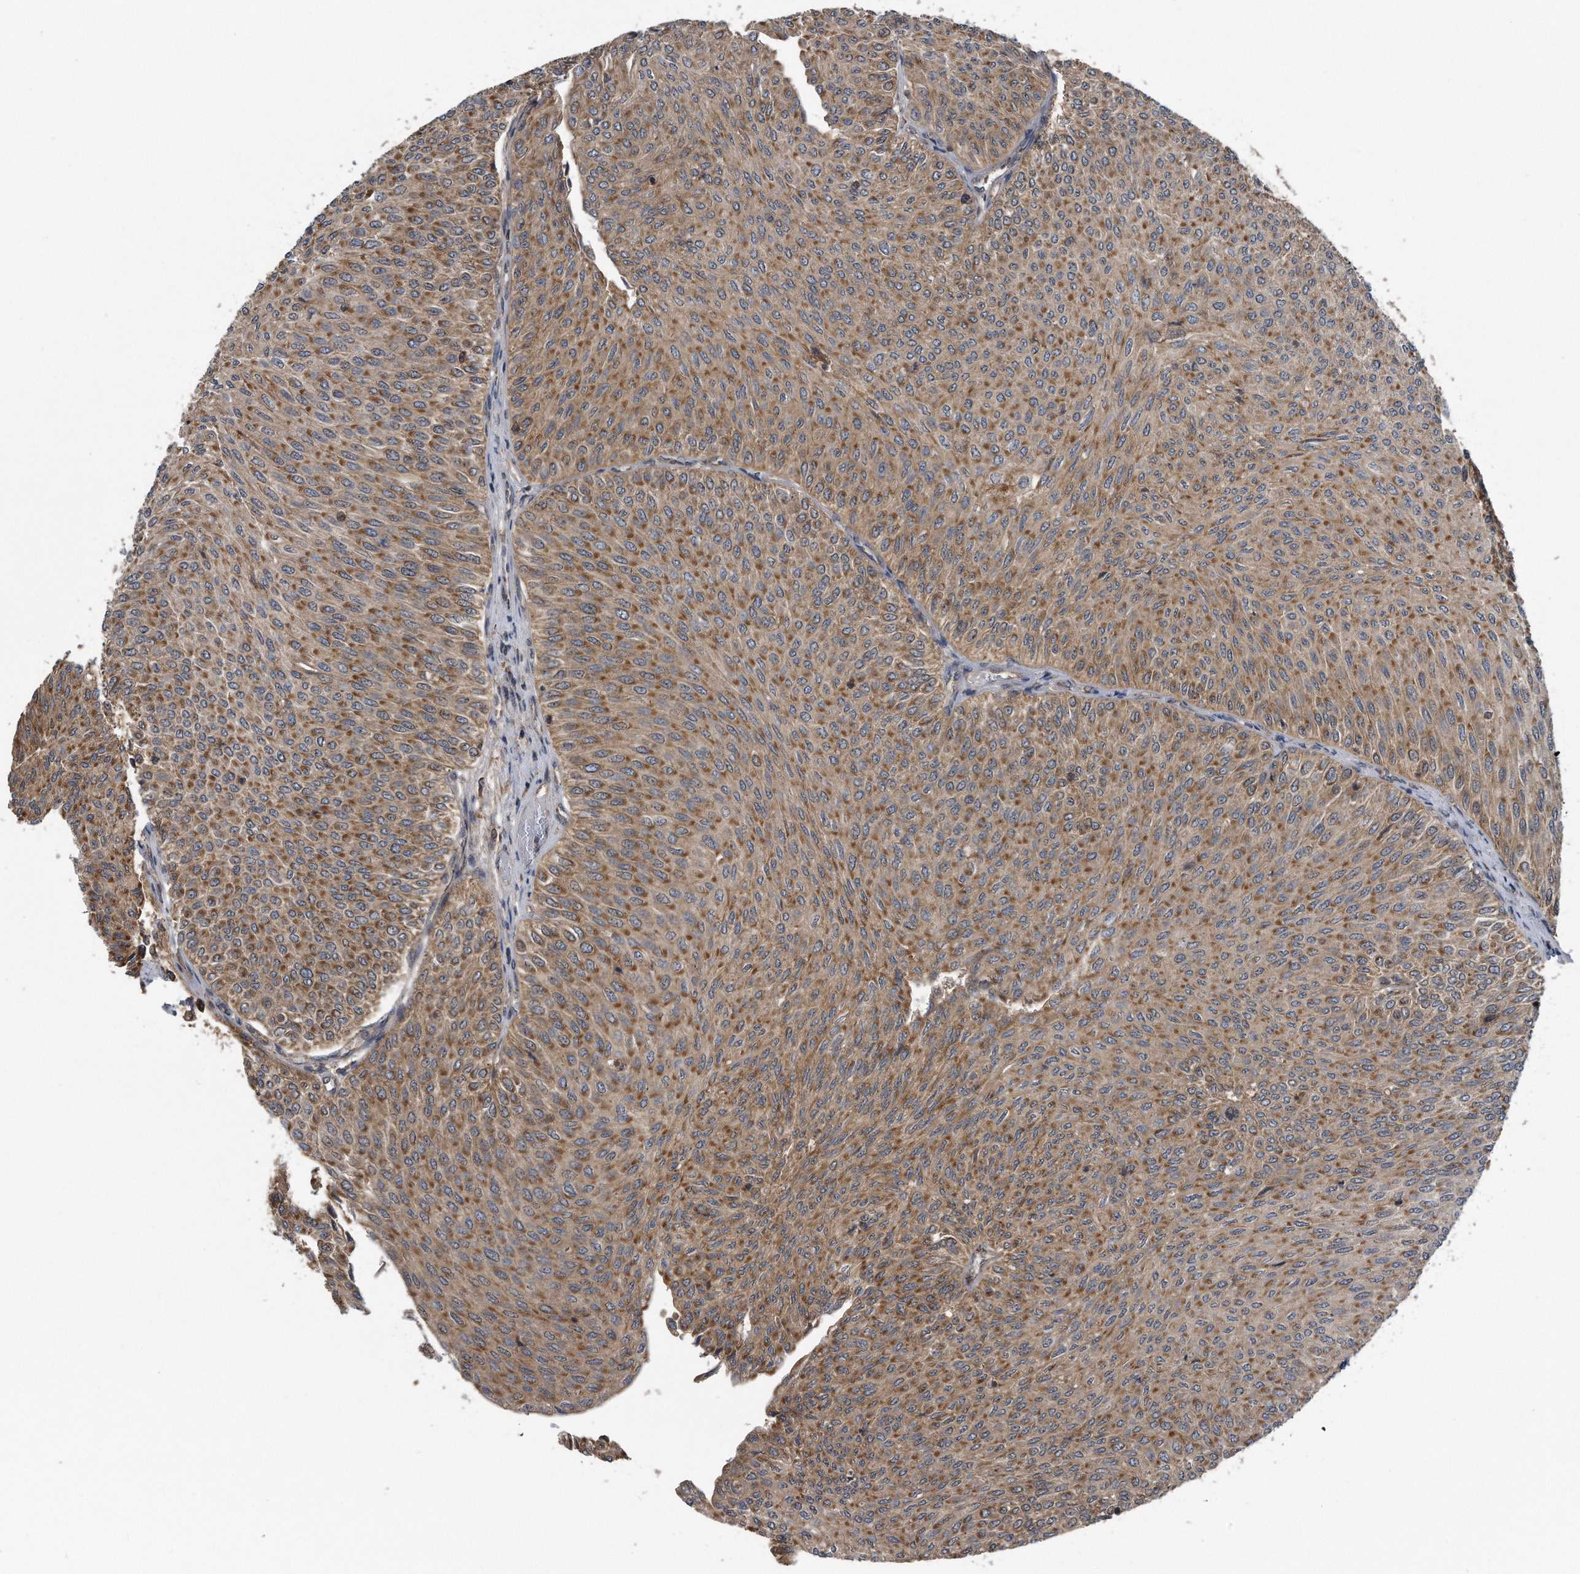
{"staining": {"intensity": "strong", "quantity": ">75%", "location": "cytoplasmic/membranous"}, "tissue": "urothelial cancer", "cell_type": "Tumor cells", "image_type": "cancer", "snomed": [{"axis": "morphology", "description": "Urothelial carcinoma, Low grade"}, {"axis": "topography", "description": "Urinary bladder"}], "caption": "There is high levels of strong cytoplasmic/membranous staining in tumor cells of urothelial cancer, as demonstrated by immunohistochemical staining (brown color).", "gene": "ALPK2", "patient": {"sex": "male", "age": 78}}